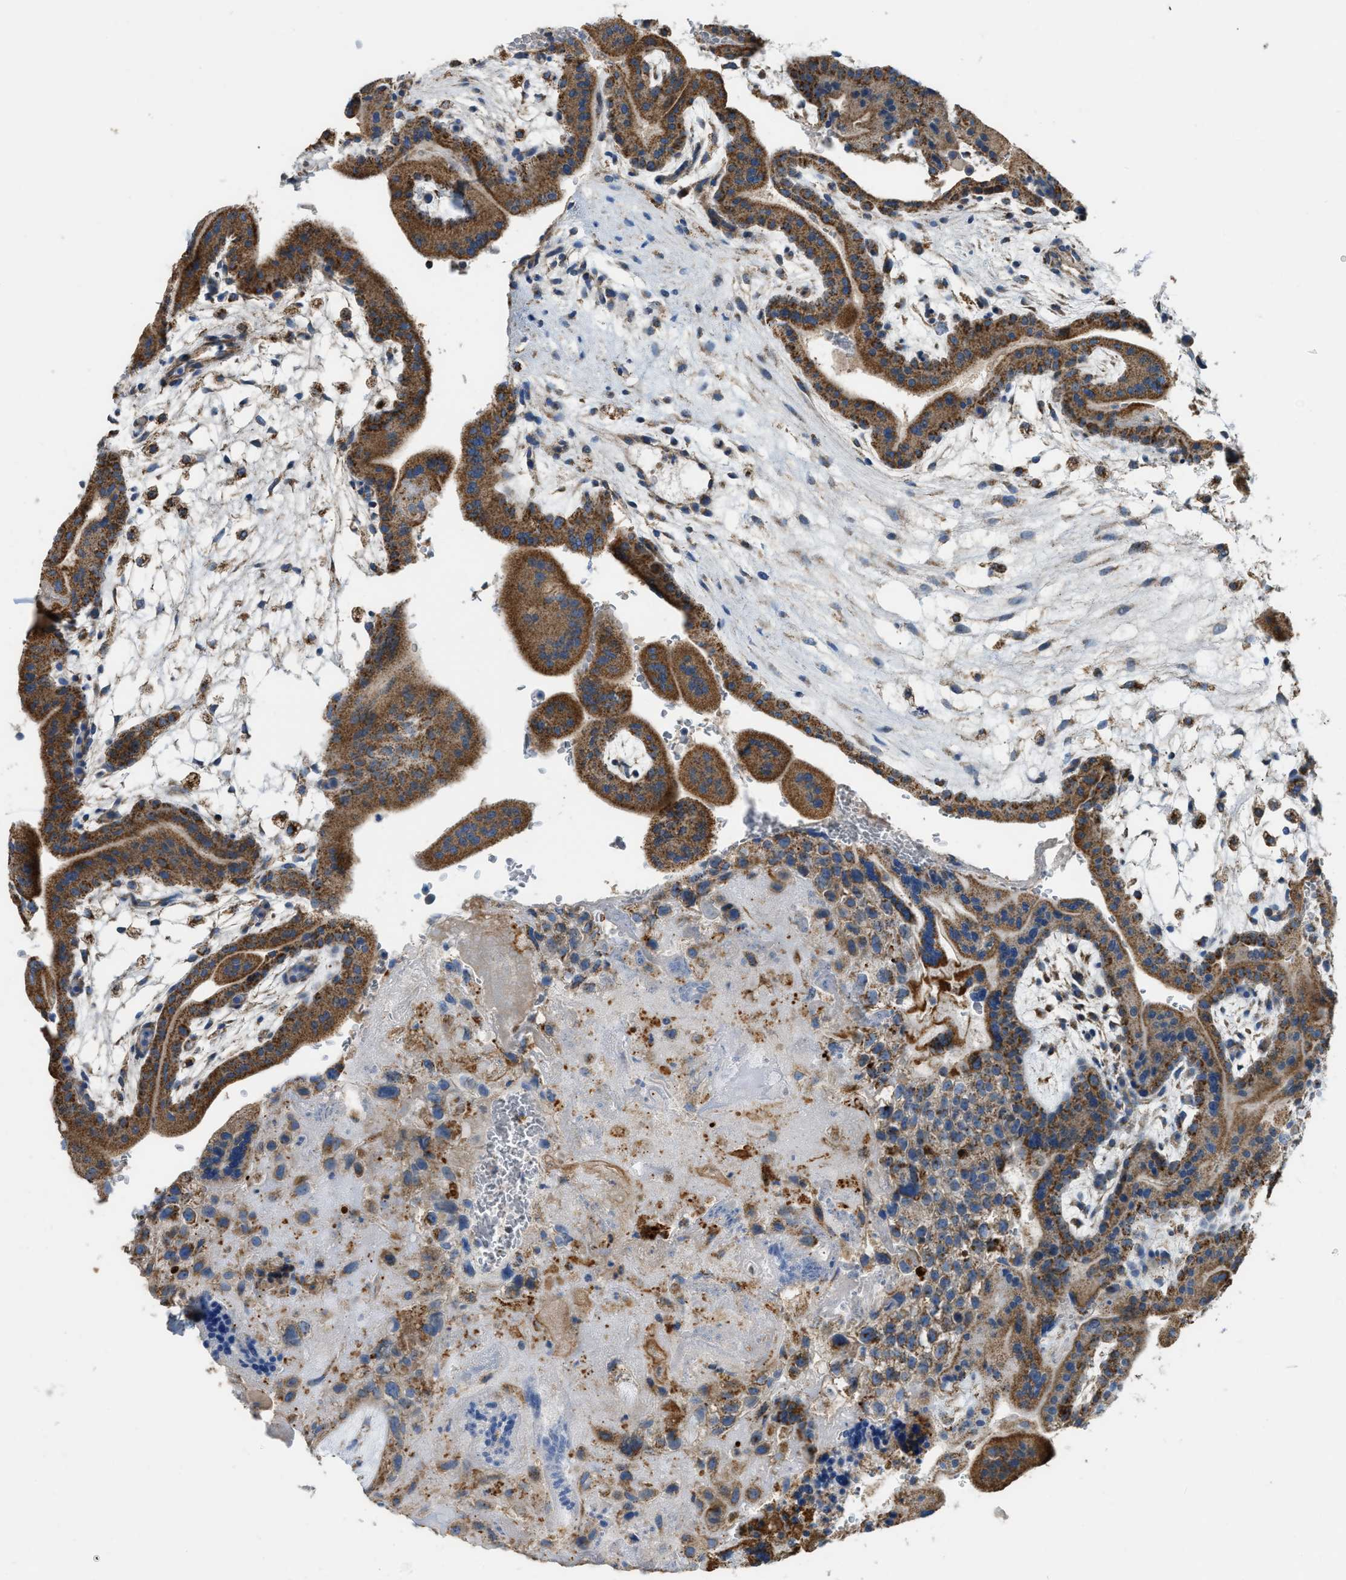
{"staining": {"intensity": "moderate", "quantity": "25%-75%", "location": "cytoplasmic/membranous"}, "tissue": "placenta", "cell_type": "Decidual cells", "image_type": "normal", "snomed": [{"axis": "morphology", "description": "Normal tissue, NOS"}, {"axis": "topography", "description": "Placenta"}], "caption": "A brown stain labels moderate cytoplasmic/membranous staining of a protein in decidual cells of benign human placenta. (DAB (3,3'-diaminobenzidine) IHC, brown staining for protein, blue staining for nuclei).", "gene": "ETFB", "patient": {"sex": "female", "age": 35}}